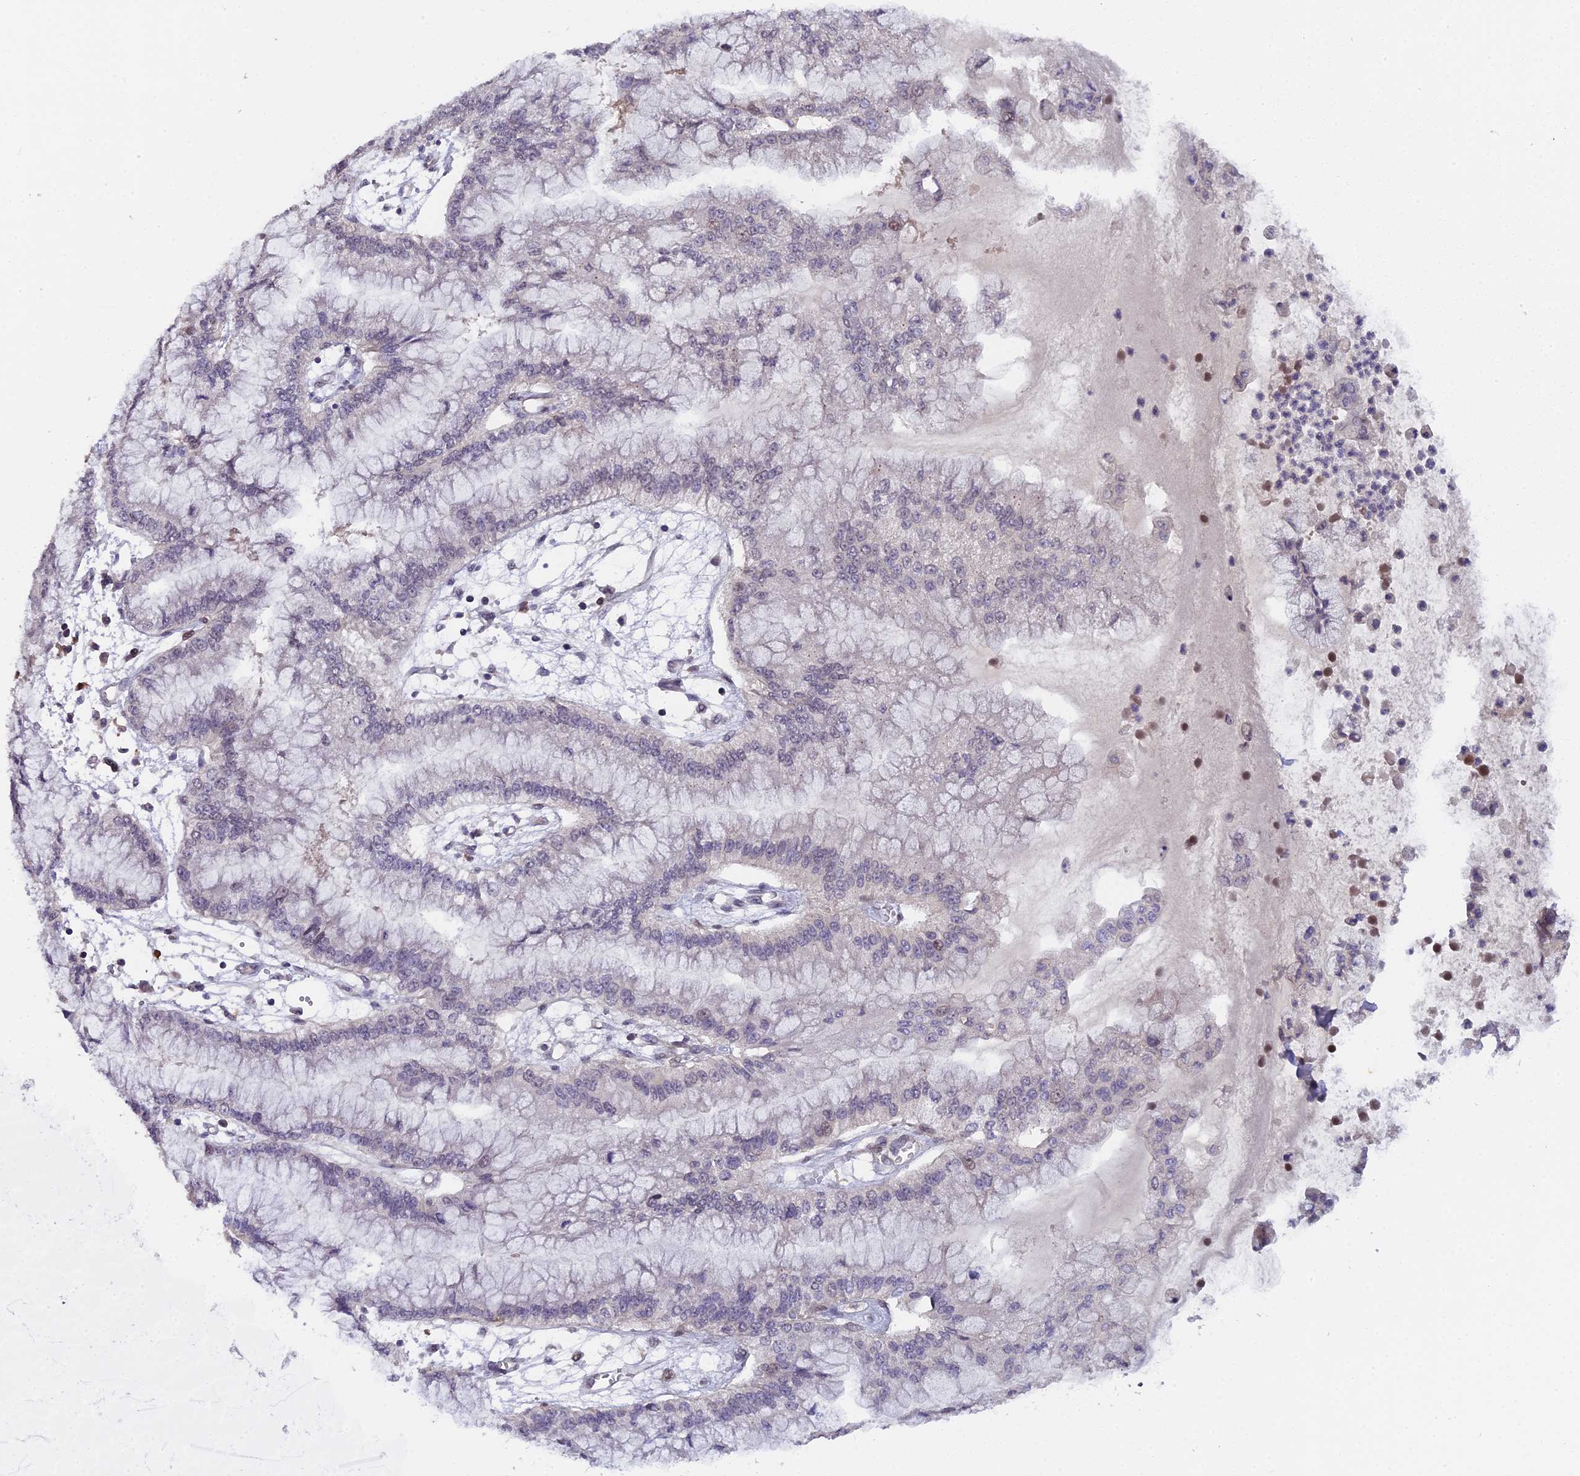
{"staining": {"intensity": "negative", "quantity": "none", "location": "none"}, "tissue": "pancreatic cancer", "cell_type": "Tumor cells", "image_type": "cancer", "snomed": [{"axis": "morphology", "description": "Adenocarcinoma, NOS"}, {"axis": "topography", "description": "Pancreas"}], "caption": "Image shows no significant protein staining in tumor cells of pancreatic cancer.", "gene": "PYGO1", "patient": {"sex": "male", "age": 73}}